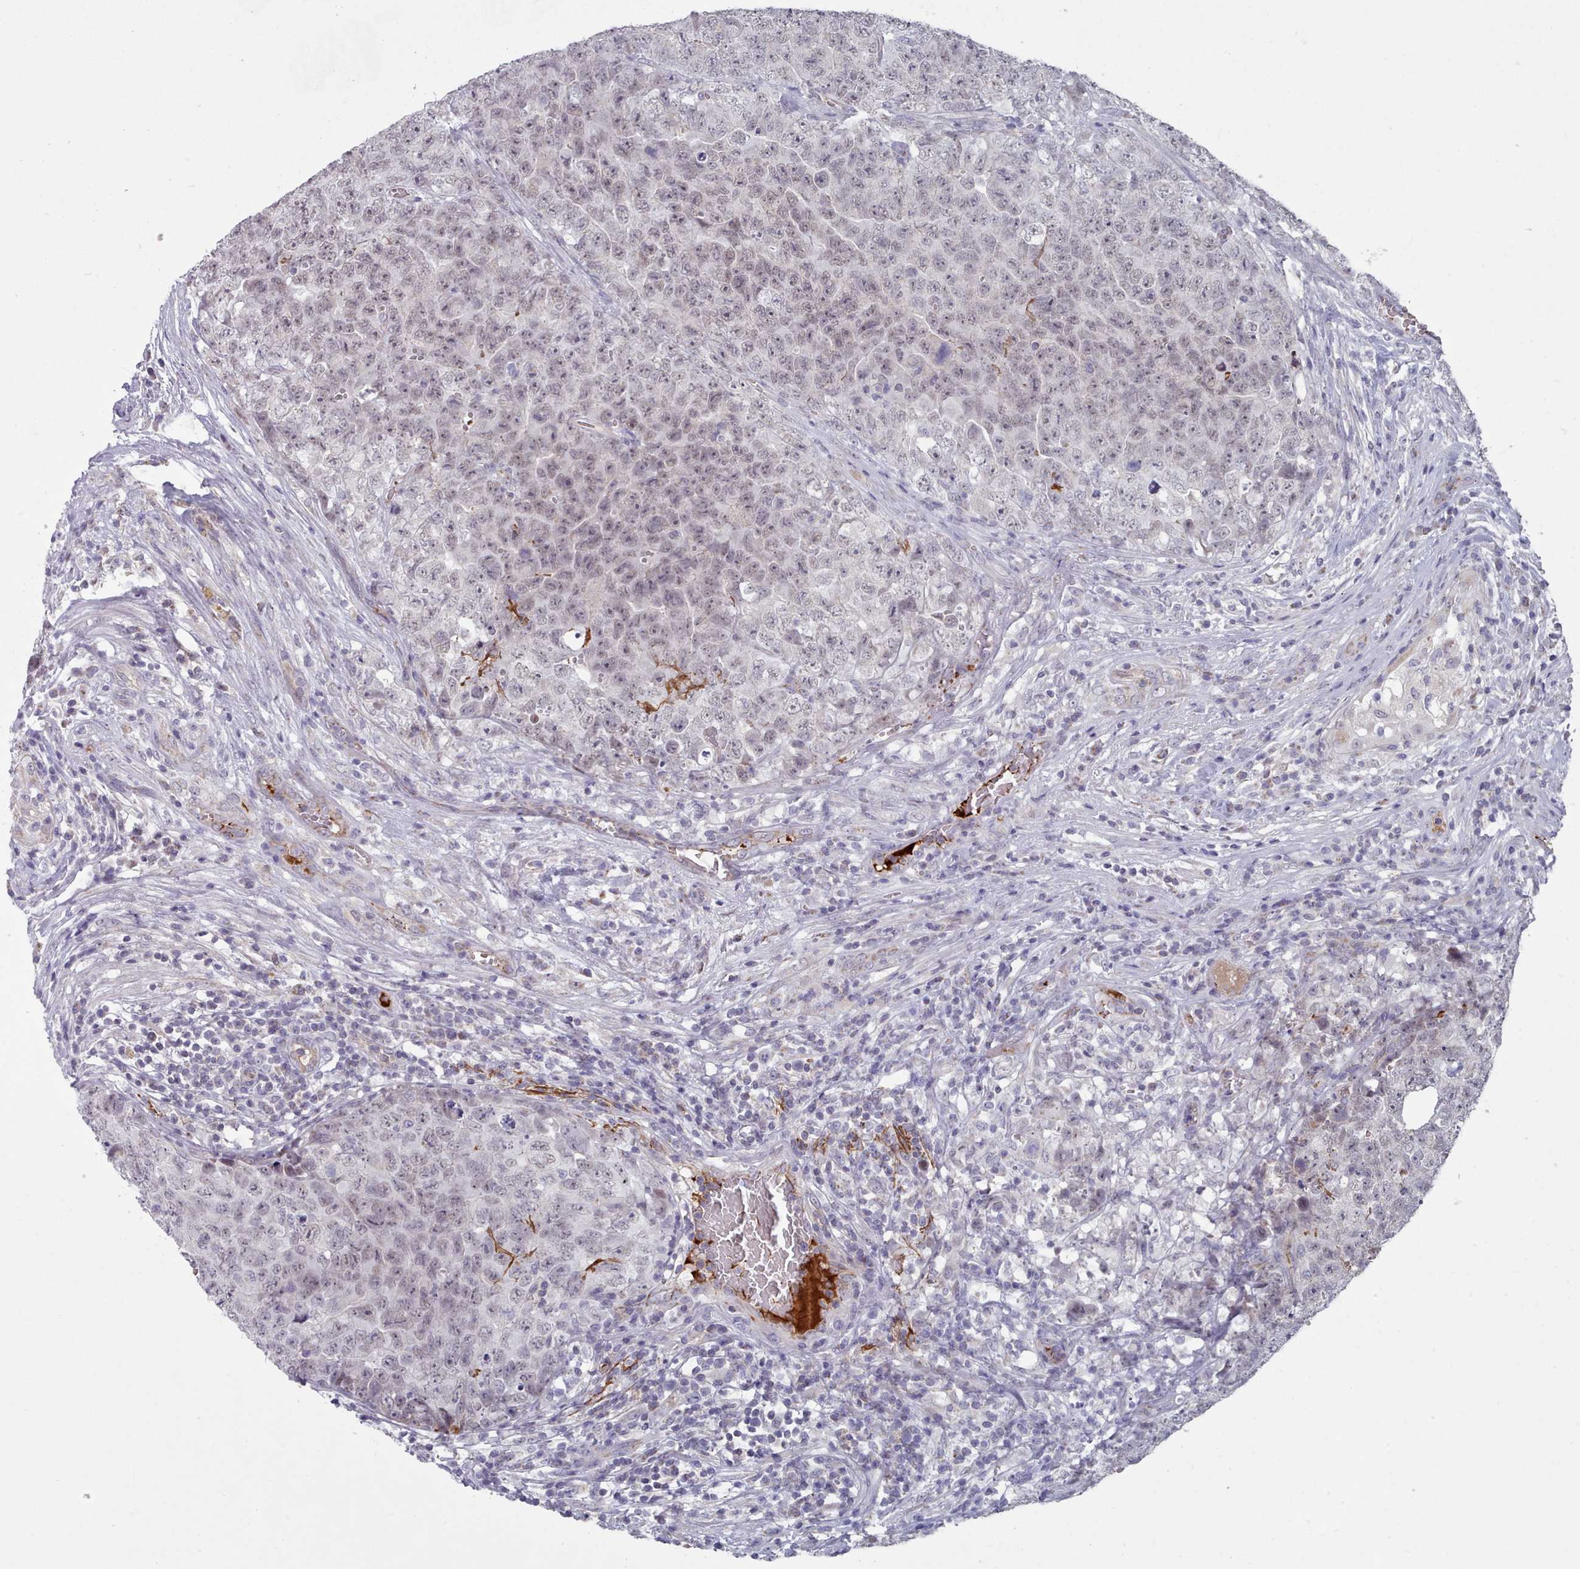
{"staining": {"intensity": "weak", "quantity": "<25%", "location": "nuclear"}, "tissue": "testis cancer", "cell_type": "Tumor cells", "image_type": "cancer", "snomed": [{"axis": "morphology", "description": "Seminoma, NOS"}, {"axis": "morphology", "description": "Teratoma, malignant, NOS"}, {"axis": "topography", "description": "Testis"}], "caption": "This is a image of IHC staining of testis cancer (seminoma), which shows no positivity in tumor cells. Brightfield microscopy of immunohistochemistry (IHC) stained with DAB (brown) and hematoxylin (blue), captured at high magnification.", "gene": "TRARG1", "patient": {"sex": "male", "age": 34}}